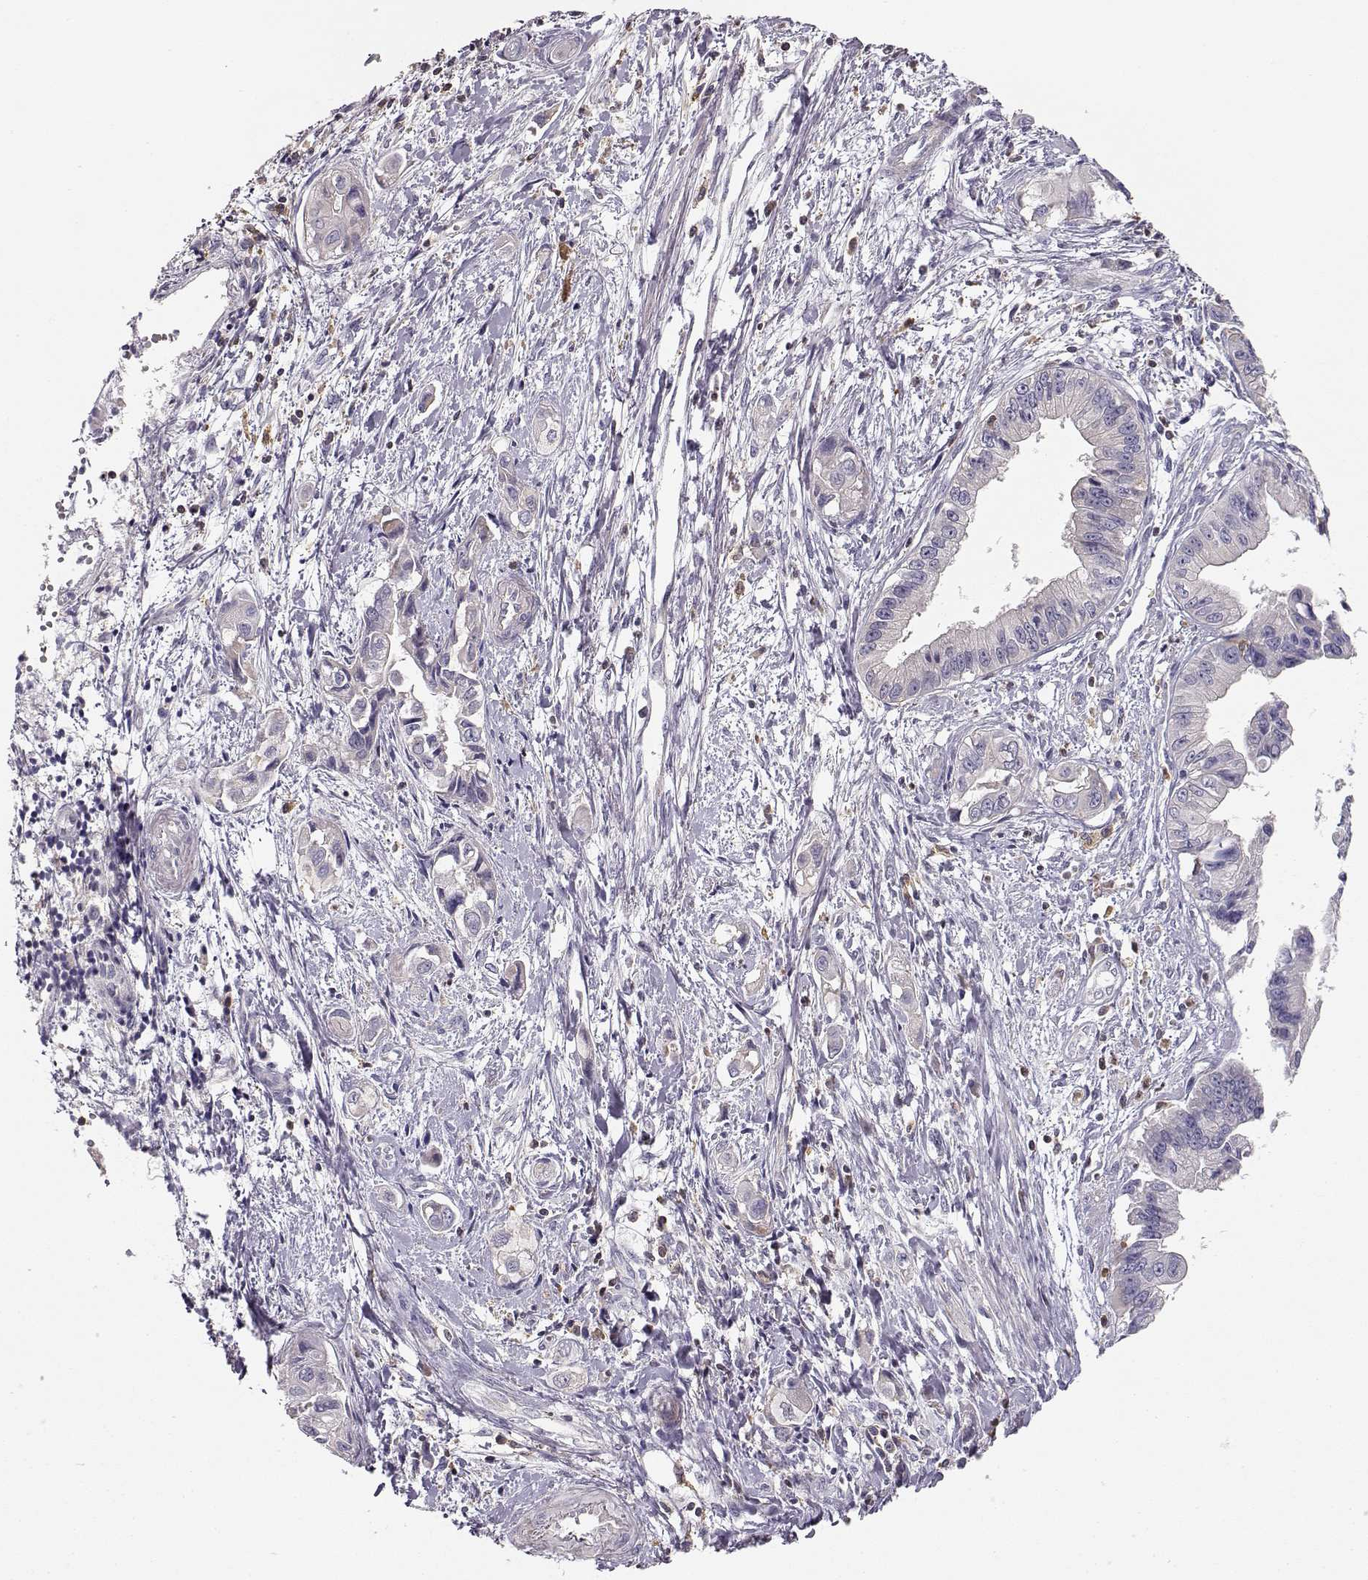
{"staining": {"intensity": "negative", "quantity": "none", "location": "none"}, "tissue": "pancreatic cancer", "cell_type": "Tumor cells", "image_type": "cancer", "snomed": [{"axis": "morphology", "description": "Adenocarcinoma, NOS"}, {"axis": "topography", "description": "Pancreas"}], "caption": "High magnification brightfield microscopy of pancreatic cancer stained with DAB (brown) and counterstained with hematoxylin (blue): tumor cells show no significant staining.", "gene": "VAV1", "patient": {"sex": "male", "age": 60}}